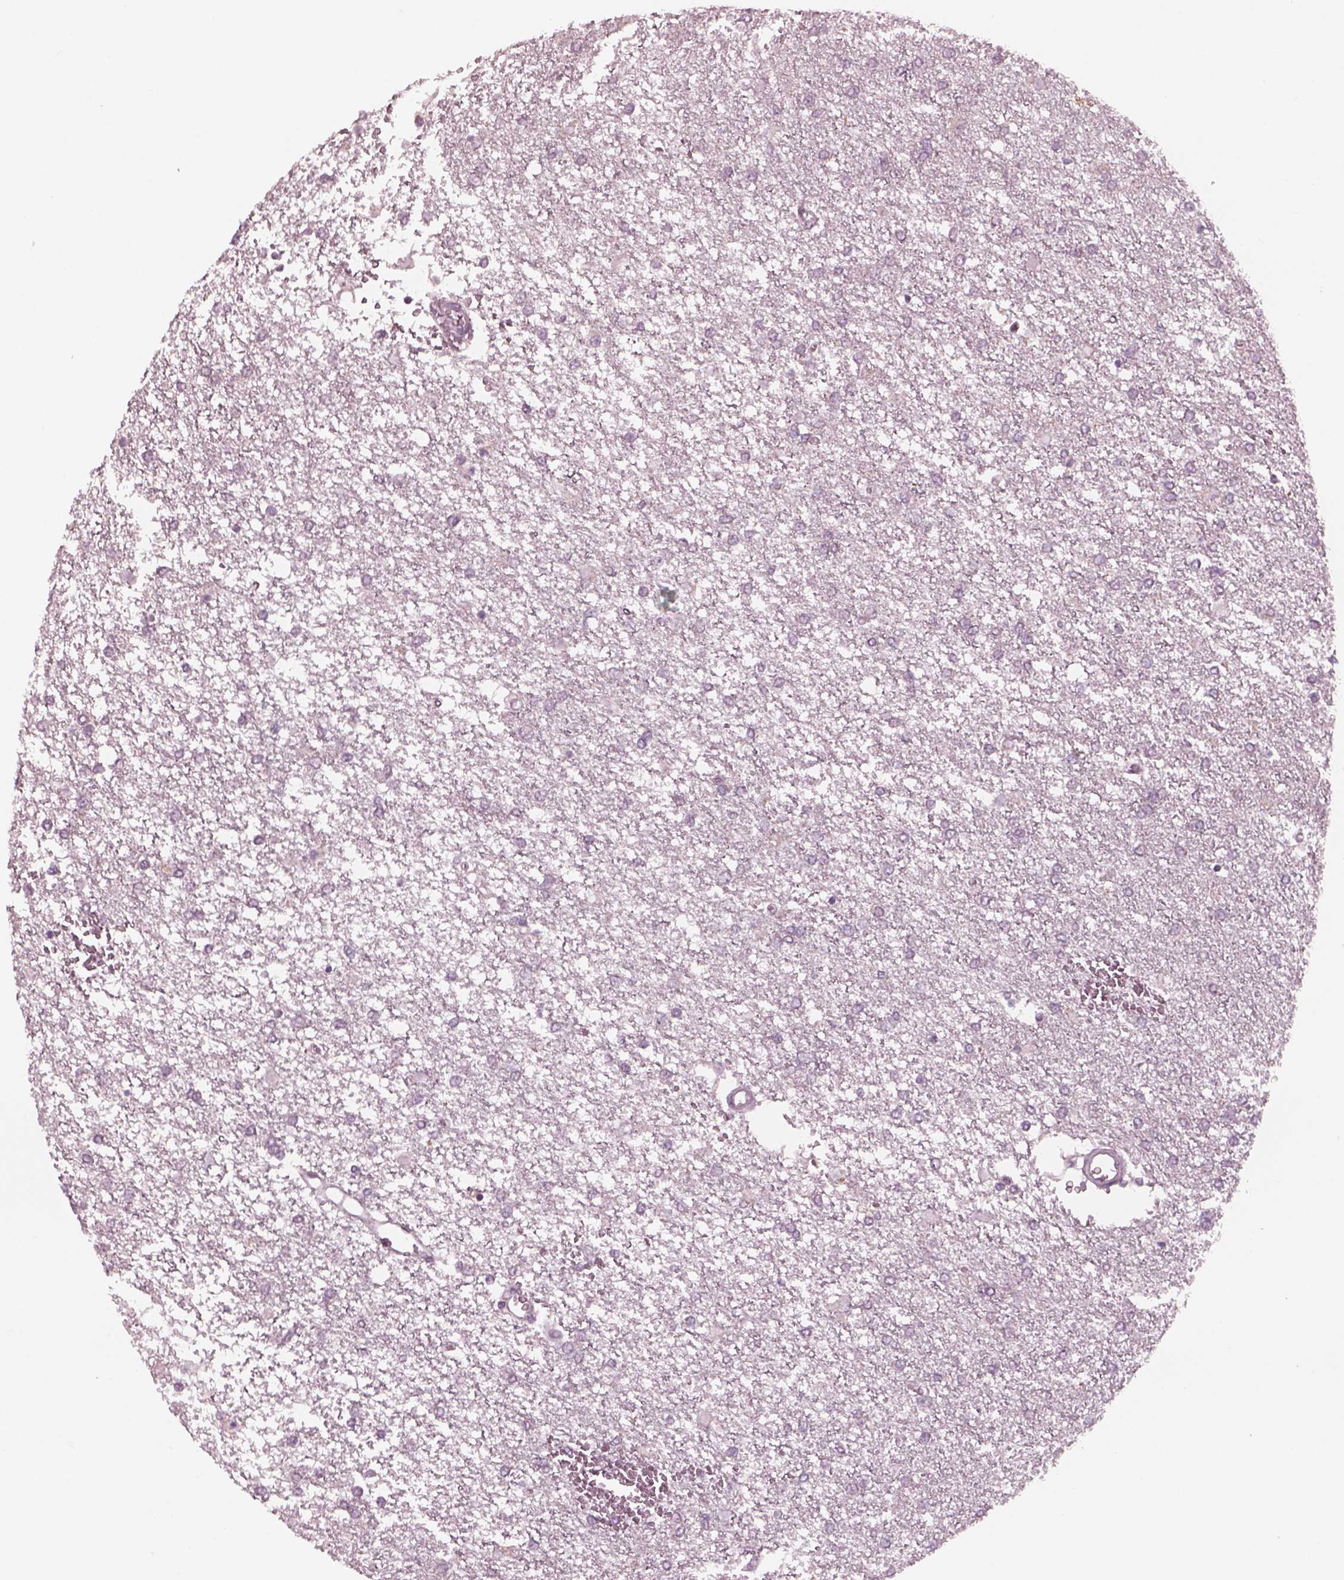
{"staining": {"intensity": "negative", "quantity": "none", "location": "none"}, "tissue": "glioma", "cell_type": "Tumor cells", "image_type": "cancer", "snomed": [{"axis": "morphology", "description": "Glioma, malignant, High grade"}, {"axis": "topography", "description": "Brain"}], "caption": "This is an IHC photomicrograph of human glioma. There is no expression in tumor cells.", "gene": "CELSR3", "patient": {"sex": "female", "age": 61}}